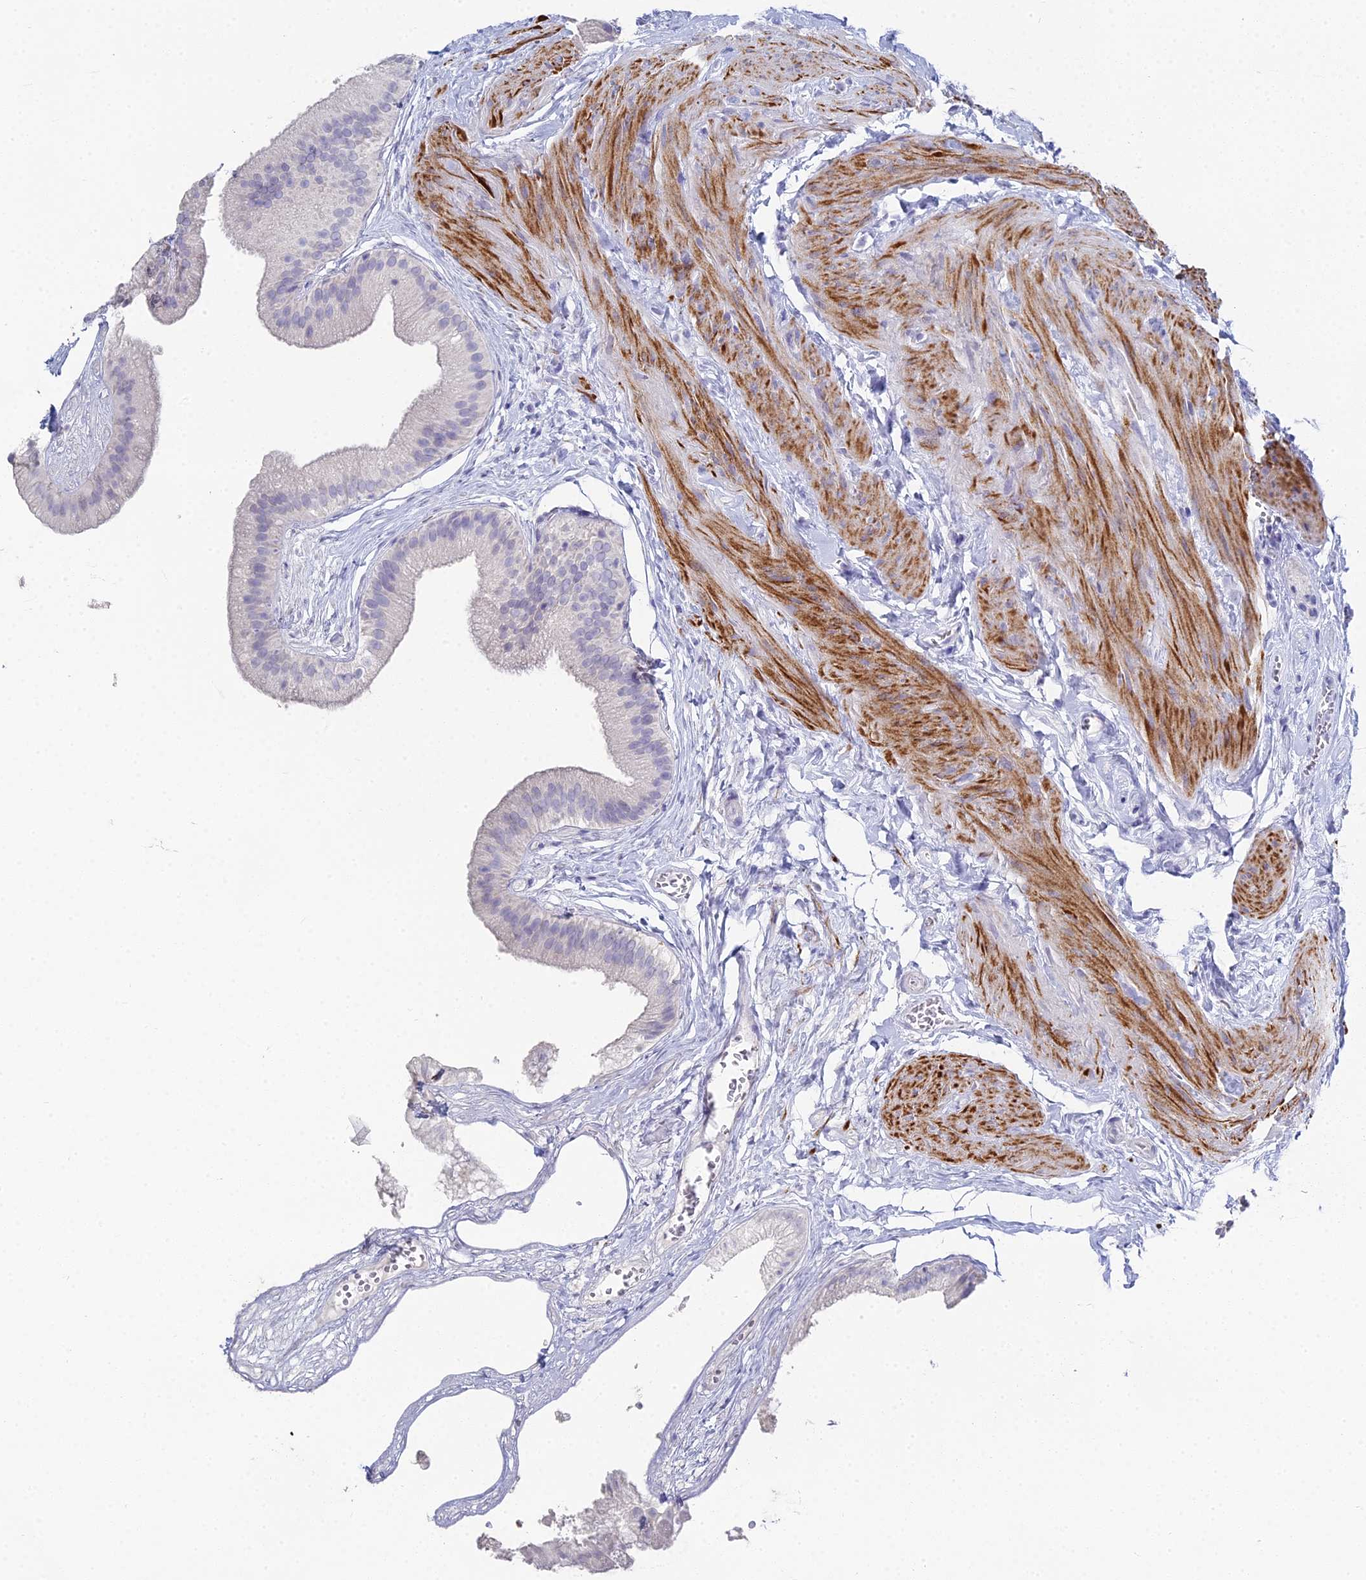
{"staining": {"intensity": "negative", "quantity": "none", "location": "none"}, "tissue": "gallbladder", "cell_type": "Glandular cells", "image_type": "normal", "snomed": [{"axis": "morphology", "description": "Normal tissue, NOS"}, {"axis": "topography", "description": "Gallbladder"}], "caption": "Immunohistochemistry image of benign gallbladder stained for a protein (brown), which displays no expression in glandular cells.", "gene": "ALPP", "patient": {"sex": "female", "age": 54}}